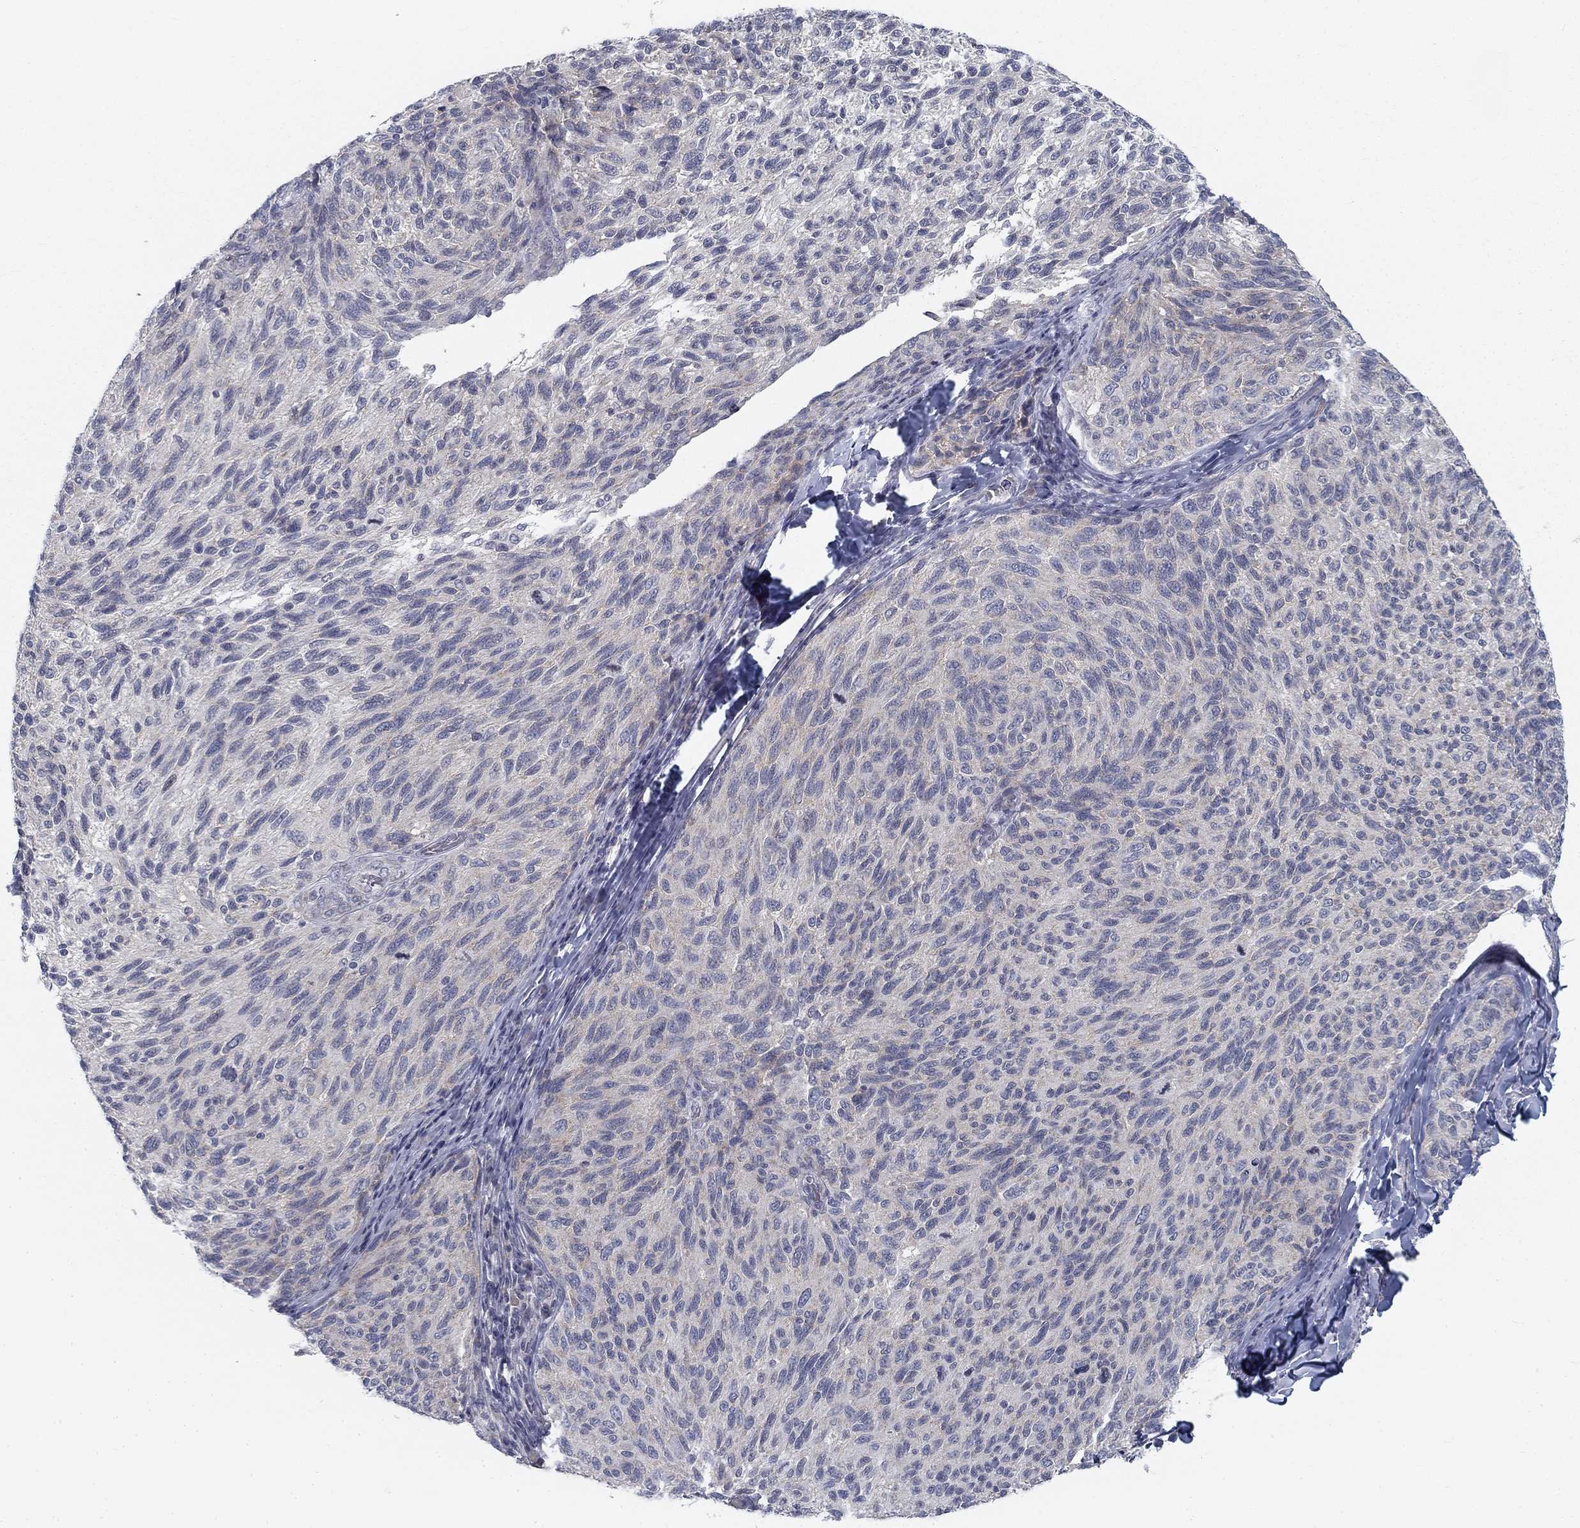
{"staining": {"intensity": "moderate", "quantity": "<25%", "location": "cytoplasmic/membranous"}, "tissue": "melanoma", "cell_type": "Tumor cells", "image_type": "cancer", "snomed": [{"axis": "morphology", "description": "Malignant melanoma, NOS"}, {"axis": "topography", "description": "Skin"}], "caption": "This image reveals immunohistochemistry staining of melanoma, with low moderate cytoplasmic/membranous staining in about <25% of tumor cells.", "gene": "ATP1A3", "patient": {"sex": "female", "age": 73}}